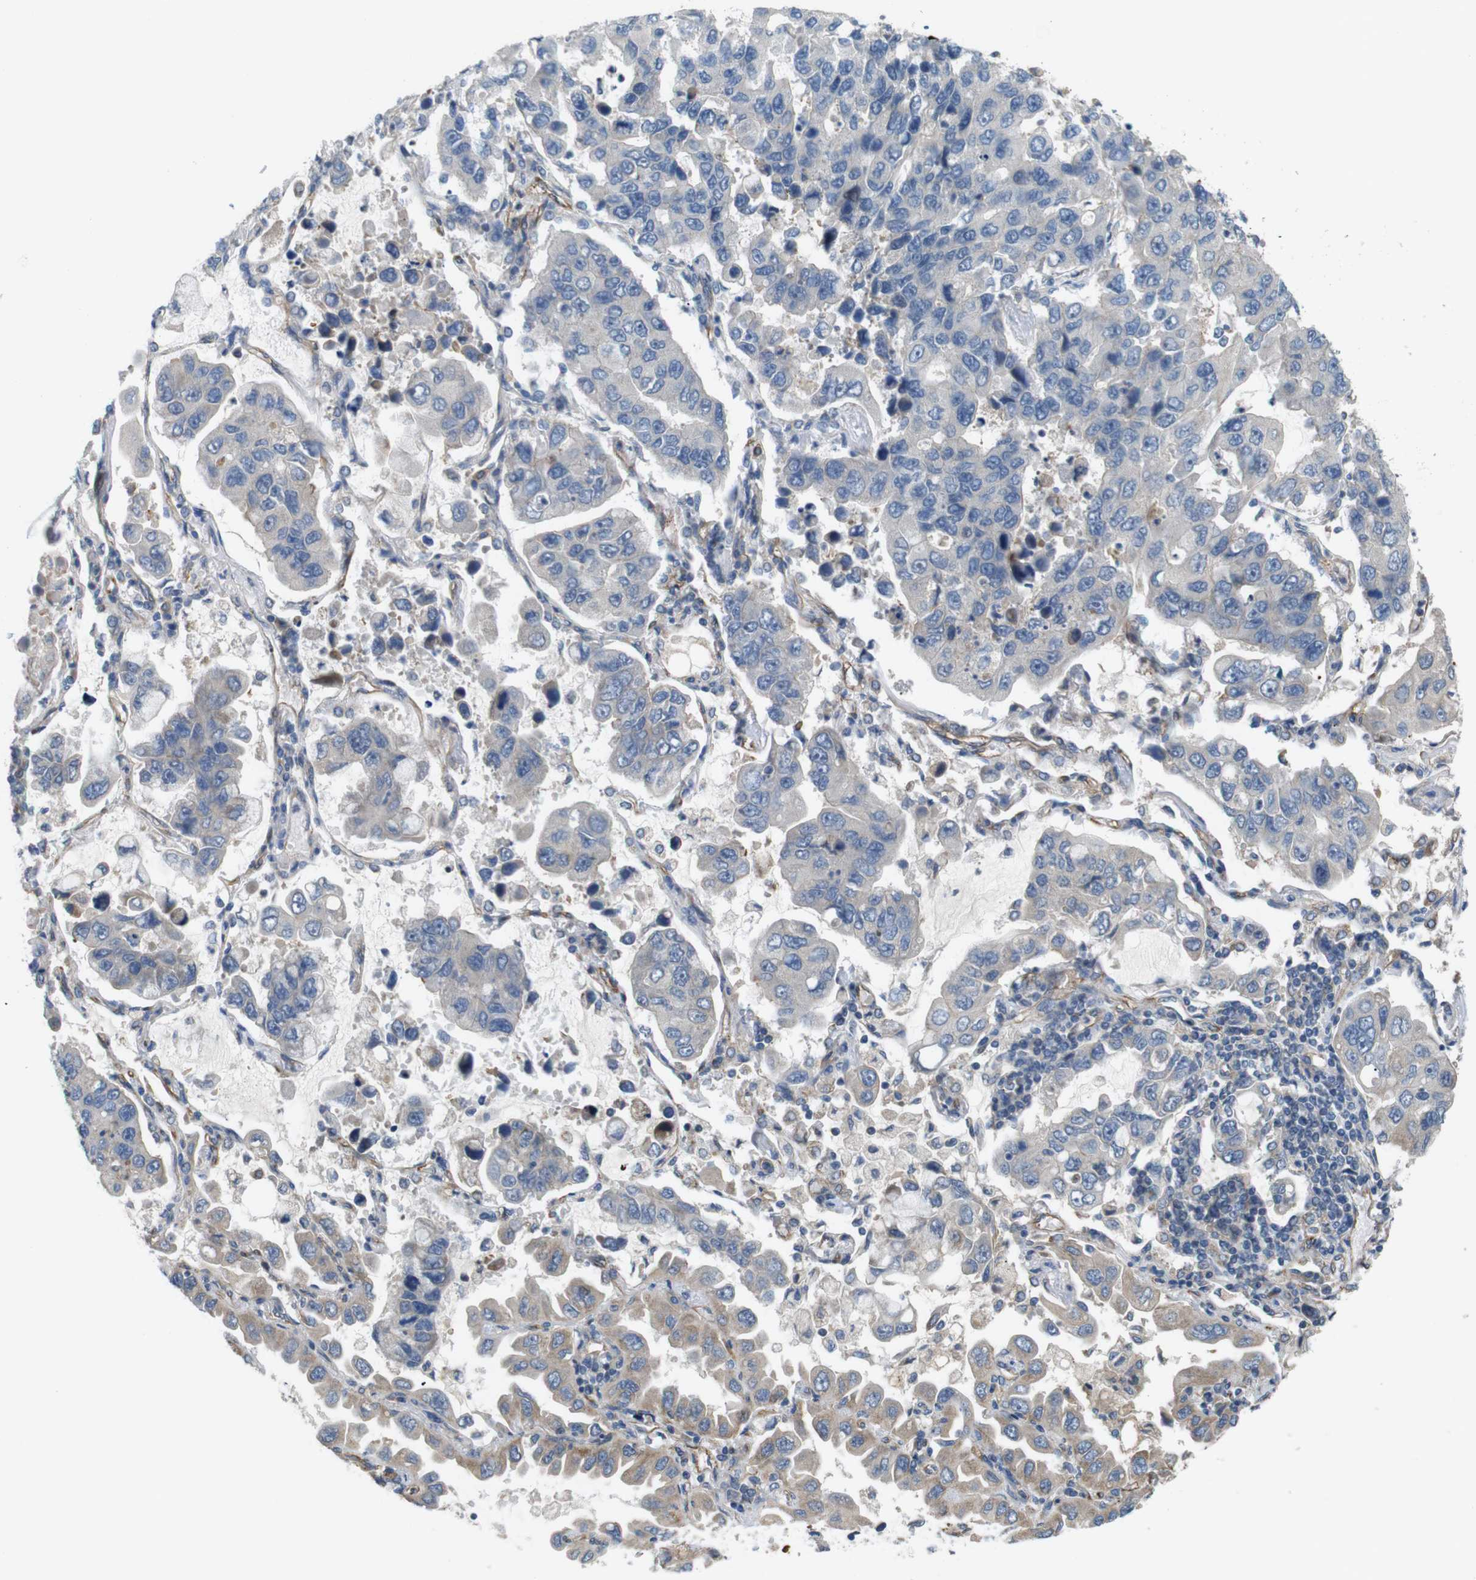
{"staining": {"intensity": "weak", "quantity": ">75%", "location": "cytoplasmic/membranous"}, "tissue": "lung cancer", "cell_type": "Tumor cells", "image_type": "cancer", "snomed": [{"axis": "morphology", "description": "Adenocarcinoma, NOS"}, {"axis": "topography", "description": "Lung"}], "caption": "Lung cancer (adenocarcinoma) tissue demonstrates weak cytoplasmic/membranous expression in approximately >75% of tumor cells", "gene": "BVES", "patient": {"sex": "male", "age": 64}}